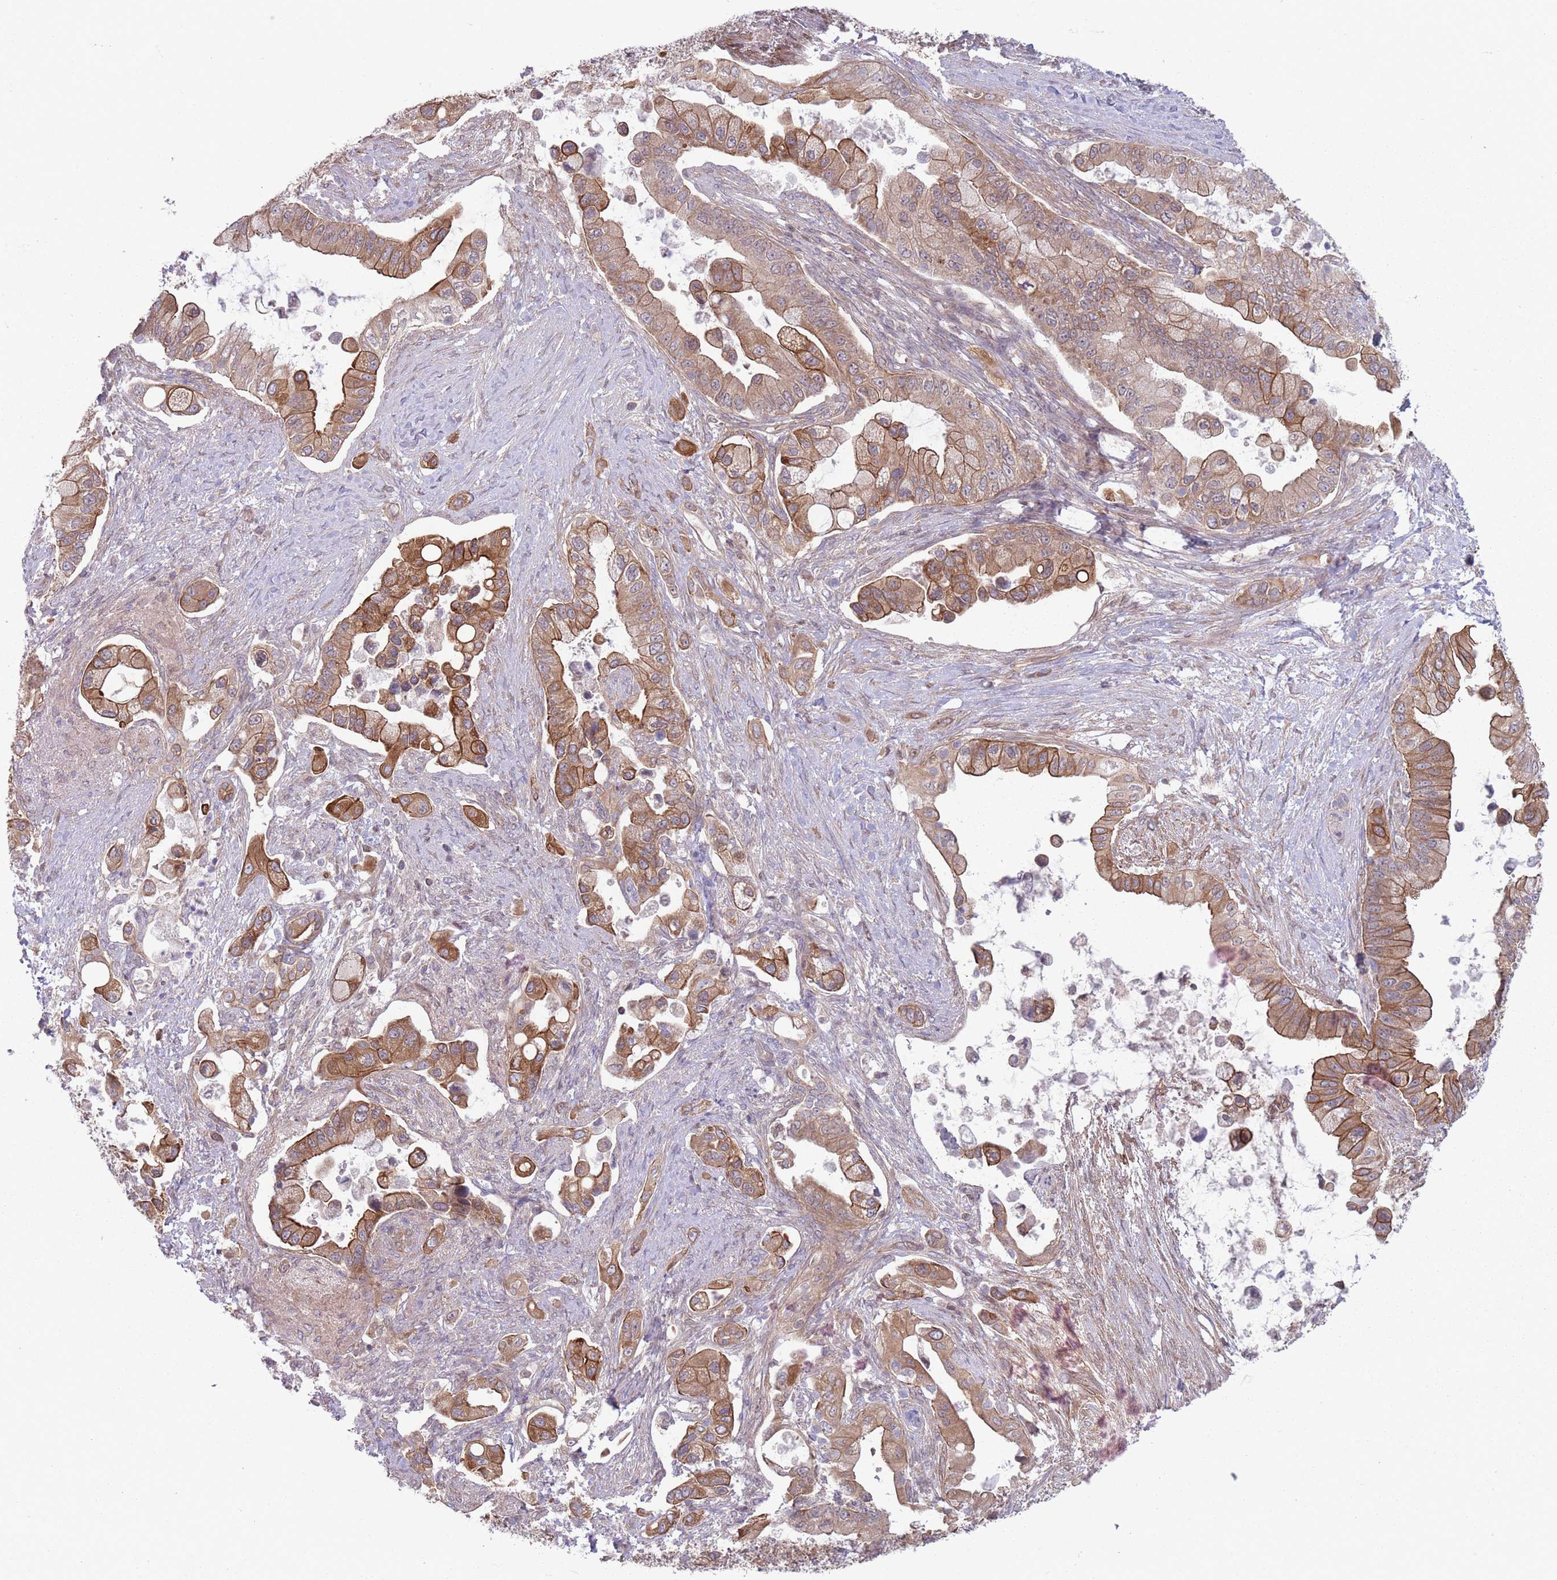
{"staining": {"intensity": "moderate", "quantity": ">75%", "location": "cytoplasmic/membranous"}, "tissue": "pancreatic cancer", "cell_type": "Tumor cells", "image_type": "cancer", "snomed": [{"axis": "morphology", "description": "Adenocarcinoma, NOS"}, {"axis": "topography", "description": "Pancreas"}], "caption": "Immunohistochemistry histopathology image of human pancreatic cancer (adenocarcinoma) stained for a protein (brown), which exhibits medium levels of moderate cytoplasmic/membranous staining in approximately >75% of tumor cells.", "gene": "VRK2", "patient": {"sex": "male", "age": 57}}